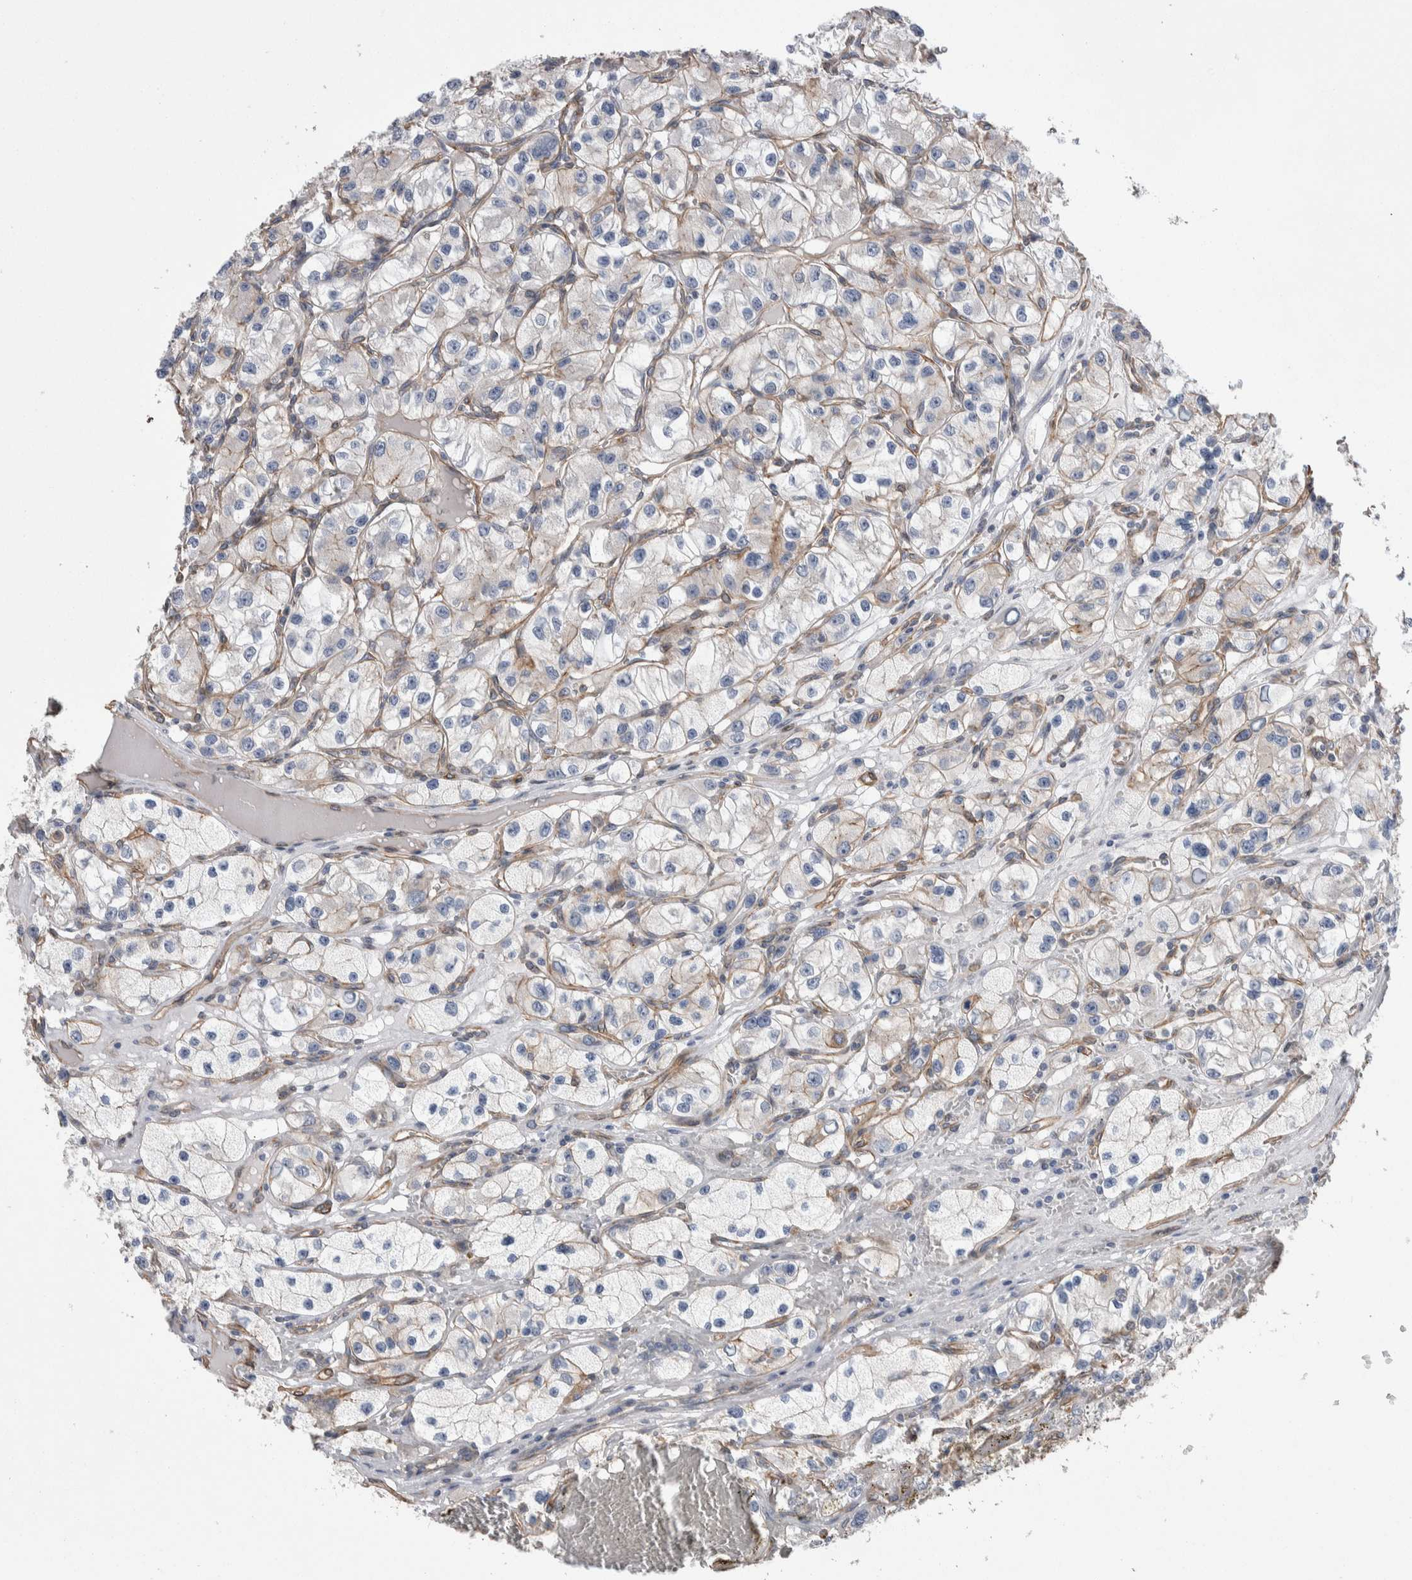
{"staining": {"intensity": "weak", "quantity": "25%-75%", "location": "cytoplasmic/membranous"}, "tissue": "renal cancer", "cell_type": "Tumor cells", "image_type": "cancer", "snomed": [{"axis": "morphology", "description": "Adenocarcinoma, NOS"}, {"axis": "topography", "description": "Kidney"}], "caption": "Approximately 25%-75% of tumor cells in human adenocarcinoma (renal) reveal weak cytoplasmic/membranous protein expression as visualized by brown immunohistochemical staining.", "gene": "KIF12", "patient": {"sex": "female", "age": 57}}